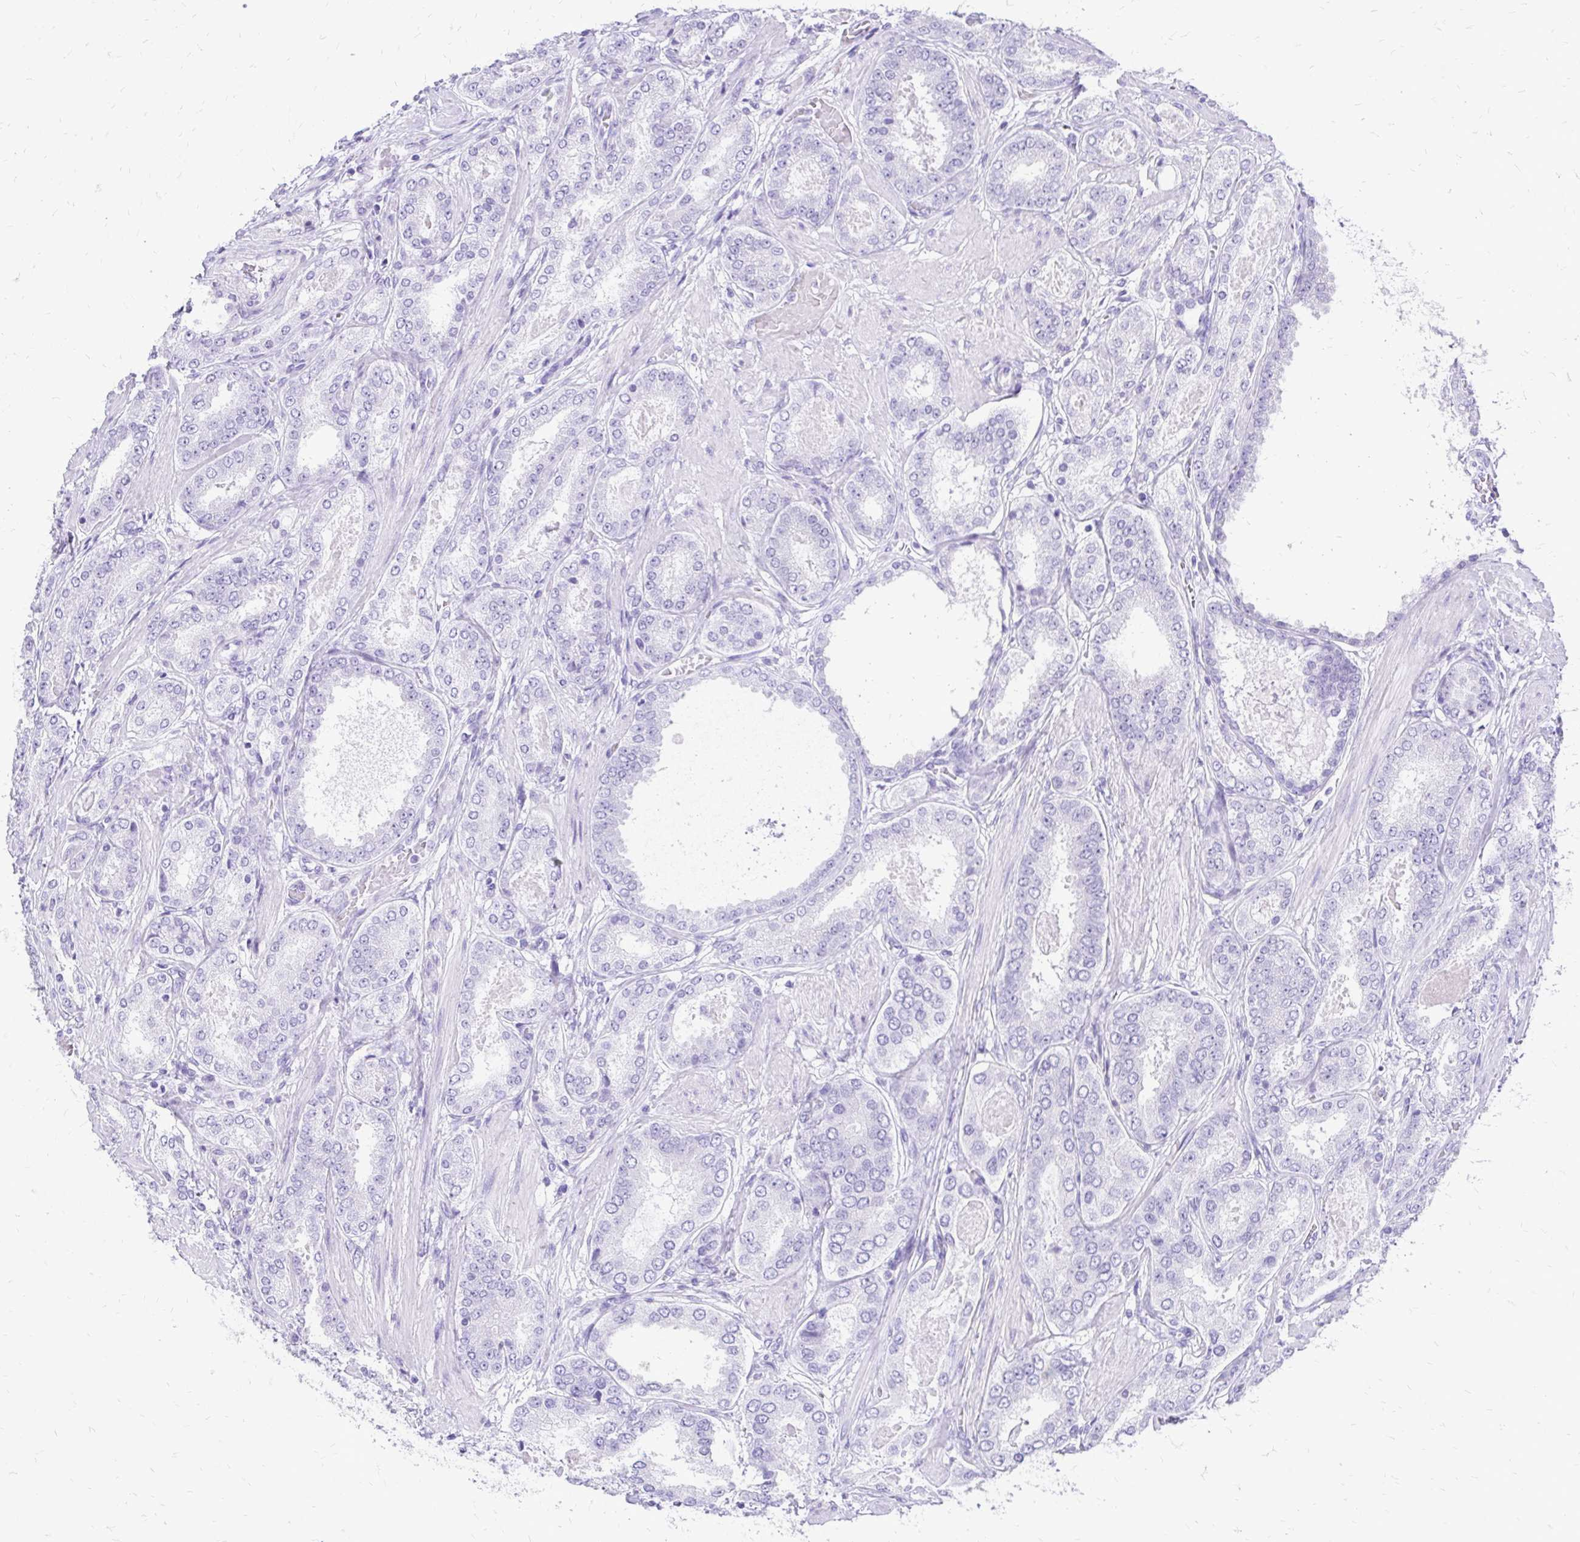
{"staining": {"intensity": "negative", "quantity": "none", "location": "none"}, "tissue": "prostate cancer", "cell_type": "Tumor cells", "image_type": "cancer", "snomed": [{"axis": "morphology", "description": "Adenocarcinoma, High grade"}, {"axis": "topography", "description": "Prostate"}], "caption": "IHC of human prostate cancer (adenocarcinoma (high-grade)) reveals no expression in tumor cells. (DAB immunohistochemistry (IHC), high magnification).", "gene": "SLC32A1", "patient": {"sex": "male", "age": 63}}